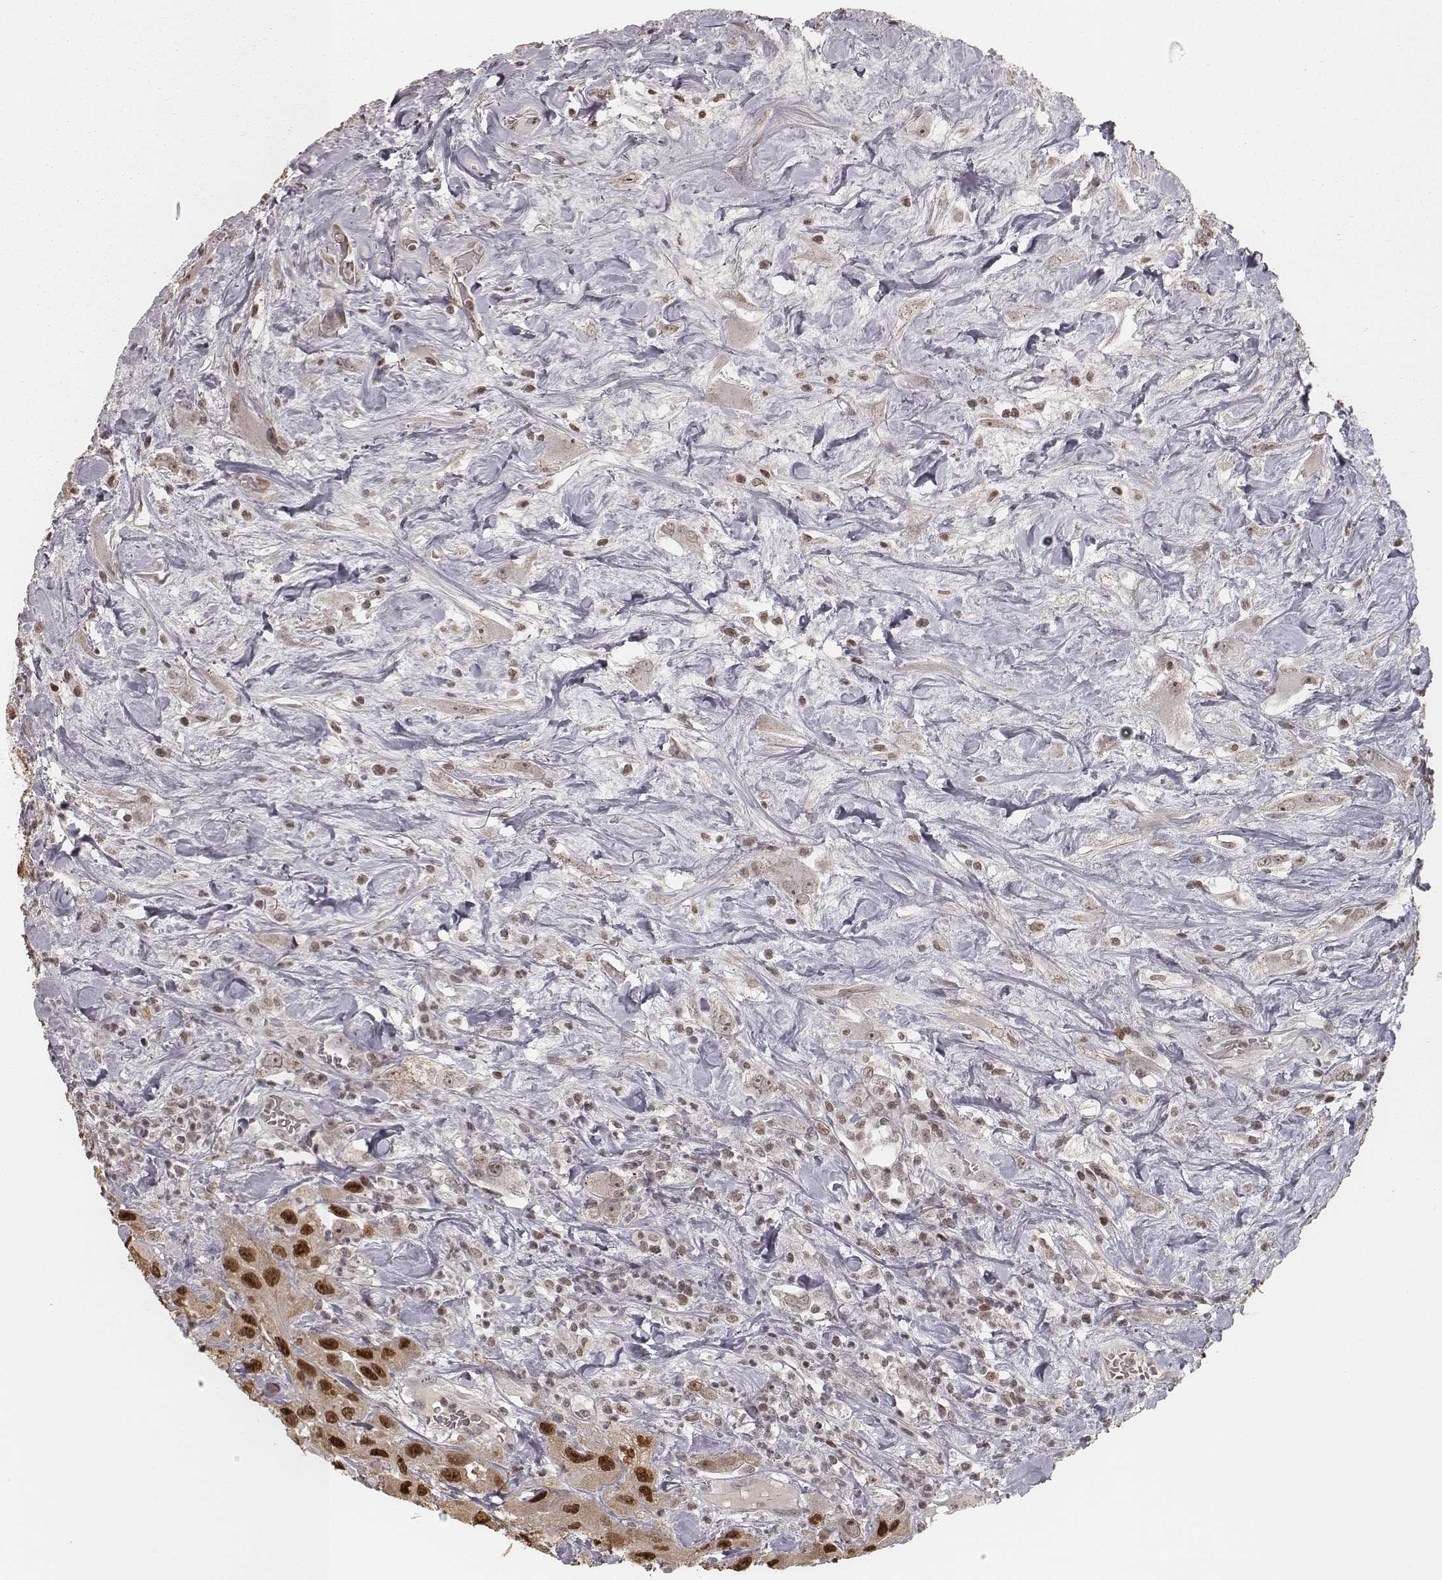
{"staining": {"intensity": "strong", "quantity": ">75%", "location": "nuclear"}, "tissue": "urothelial cancer", "cell_type": "Tumor cells", "image_type": "cancer", "snomed": [{"axis": "morphology", "description": "Urothelial carcinoma, High grade"}, {"axis": "topography", "description": "Urinary bladder"}], "caption": "Brown immunohistochemical staining in human urothelial carcinoma (high-grade) displays strong nuclear positivity in approximately >75% of tumor cells.", "gene": "HMGA2", "patient": {"sex": "male", "age": 79}}